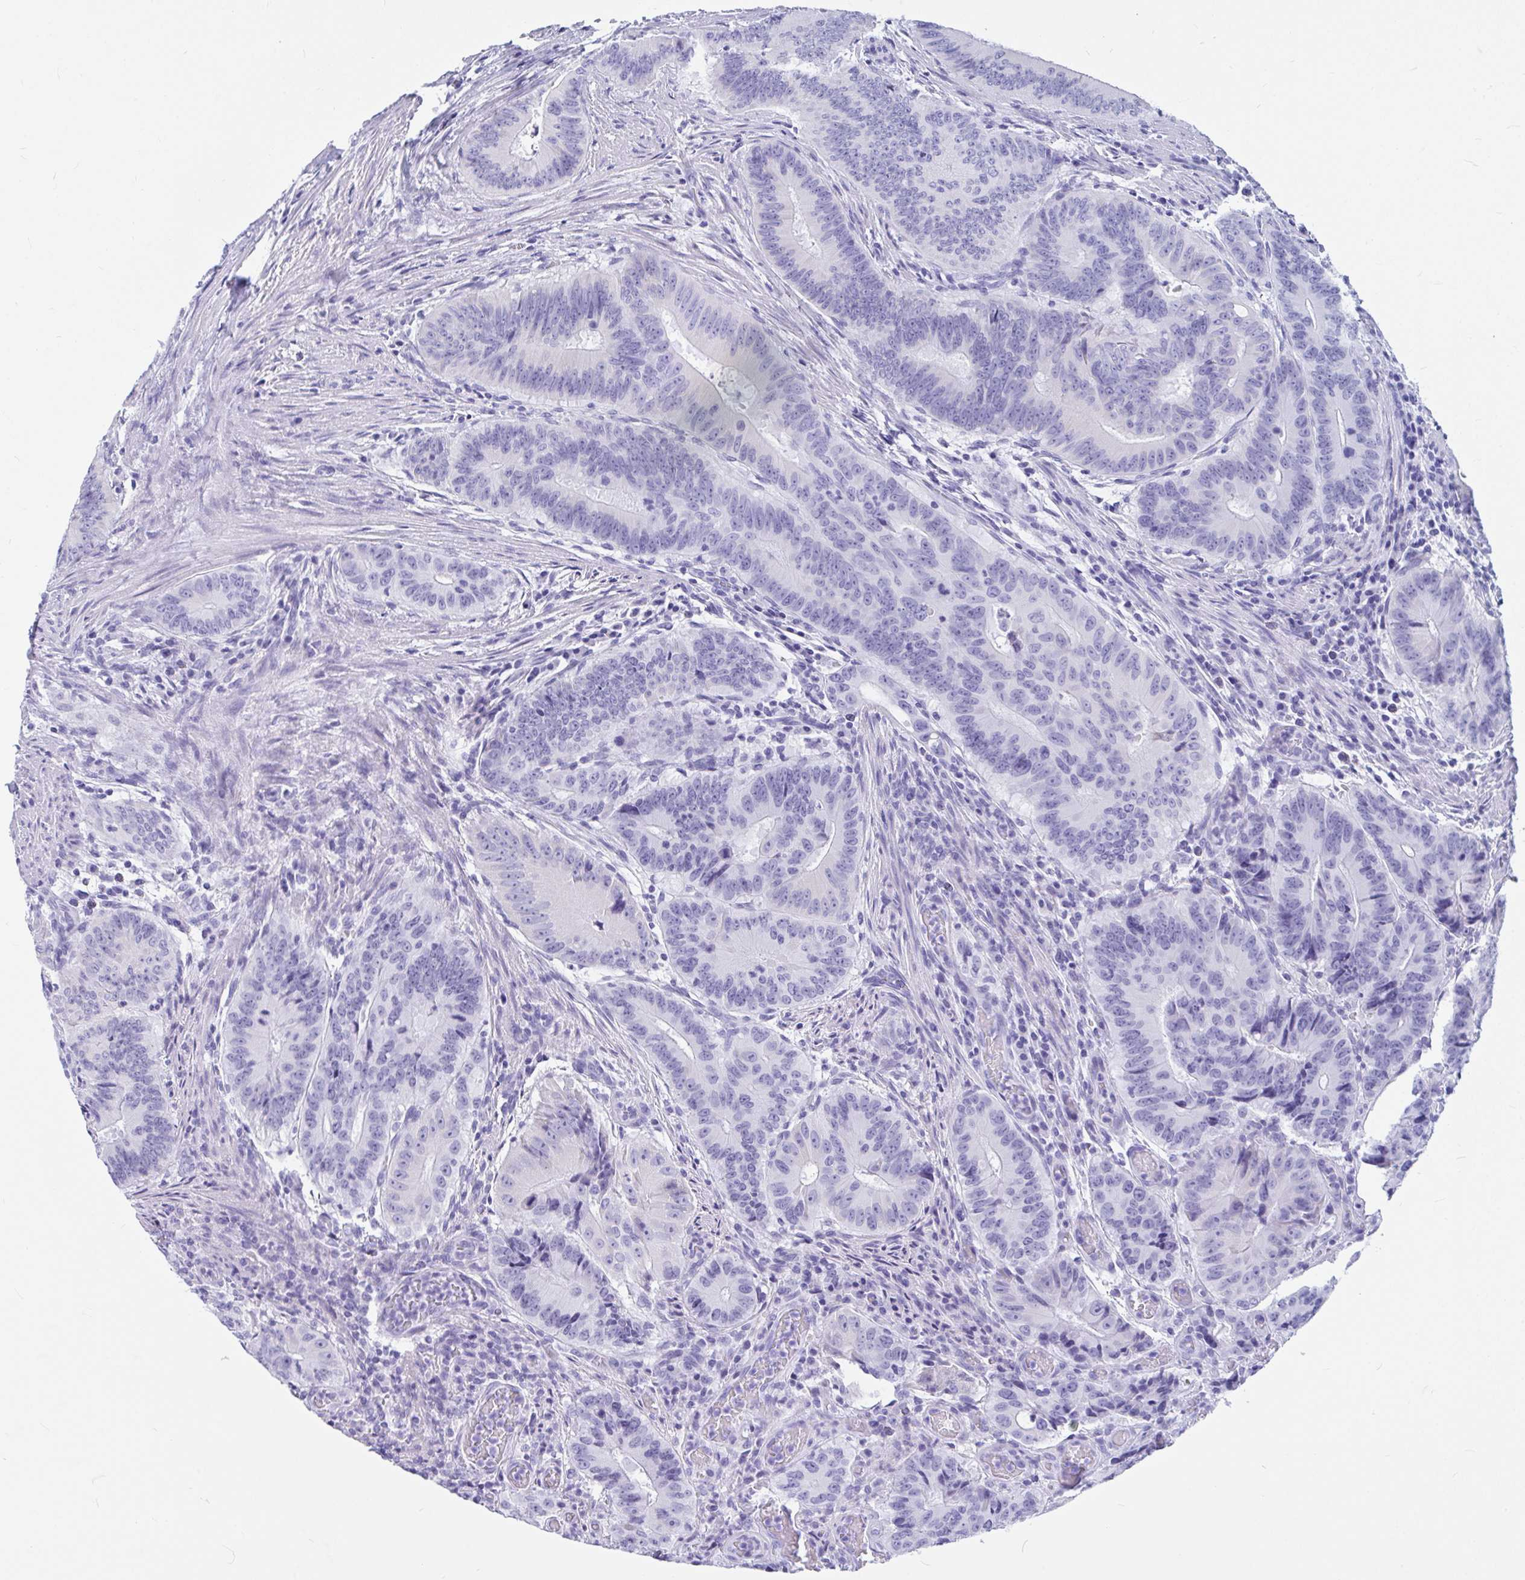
{"staining": {"intensity": "negative", "quantity": "none", "location": "none"}, "tissue": "colorectal cancer", "cell_type": "Tumor cells", "image_type": "cancer", "snomed": [{"axis": "morphology", "description": "Adenocarcinoma, NOS"}, {"axis": "topography", "description": "Colon"}], "caption": "The histopathology image displays no significant positivity in tumor cells of colorectal cancer (adenocarcinoma).", "gene": "OR5J2", "patient": {"sex": "male", "age": 62}}